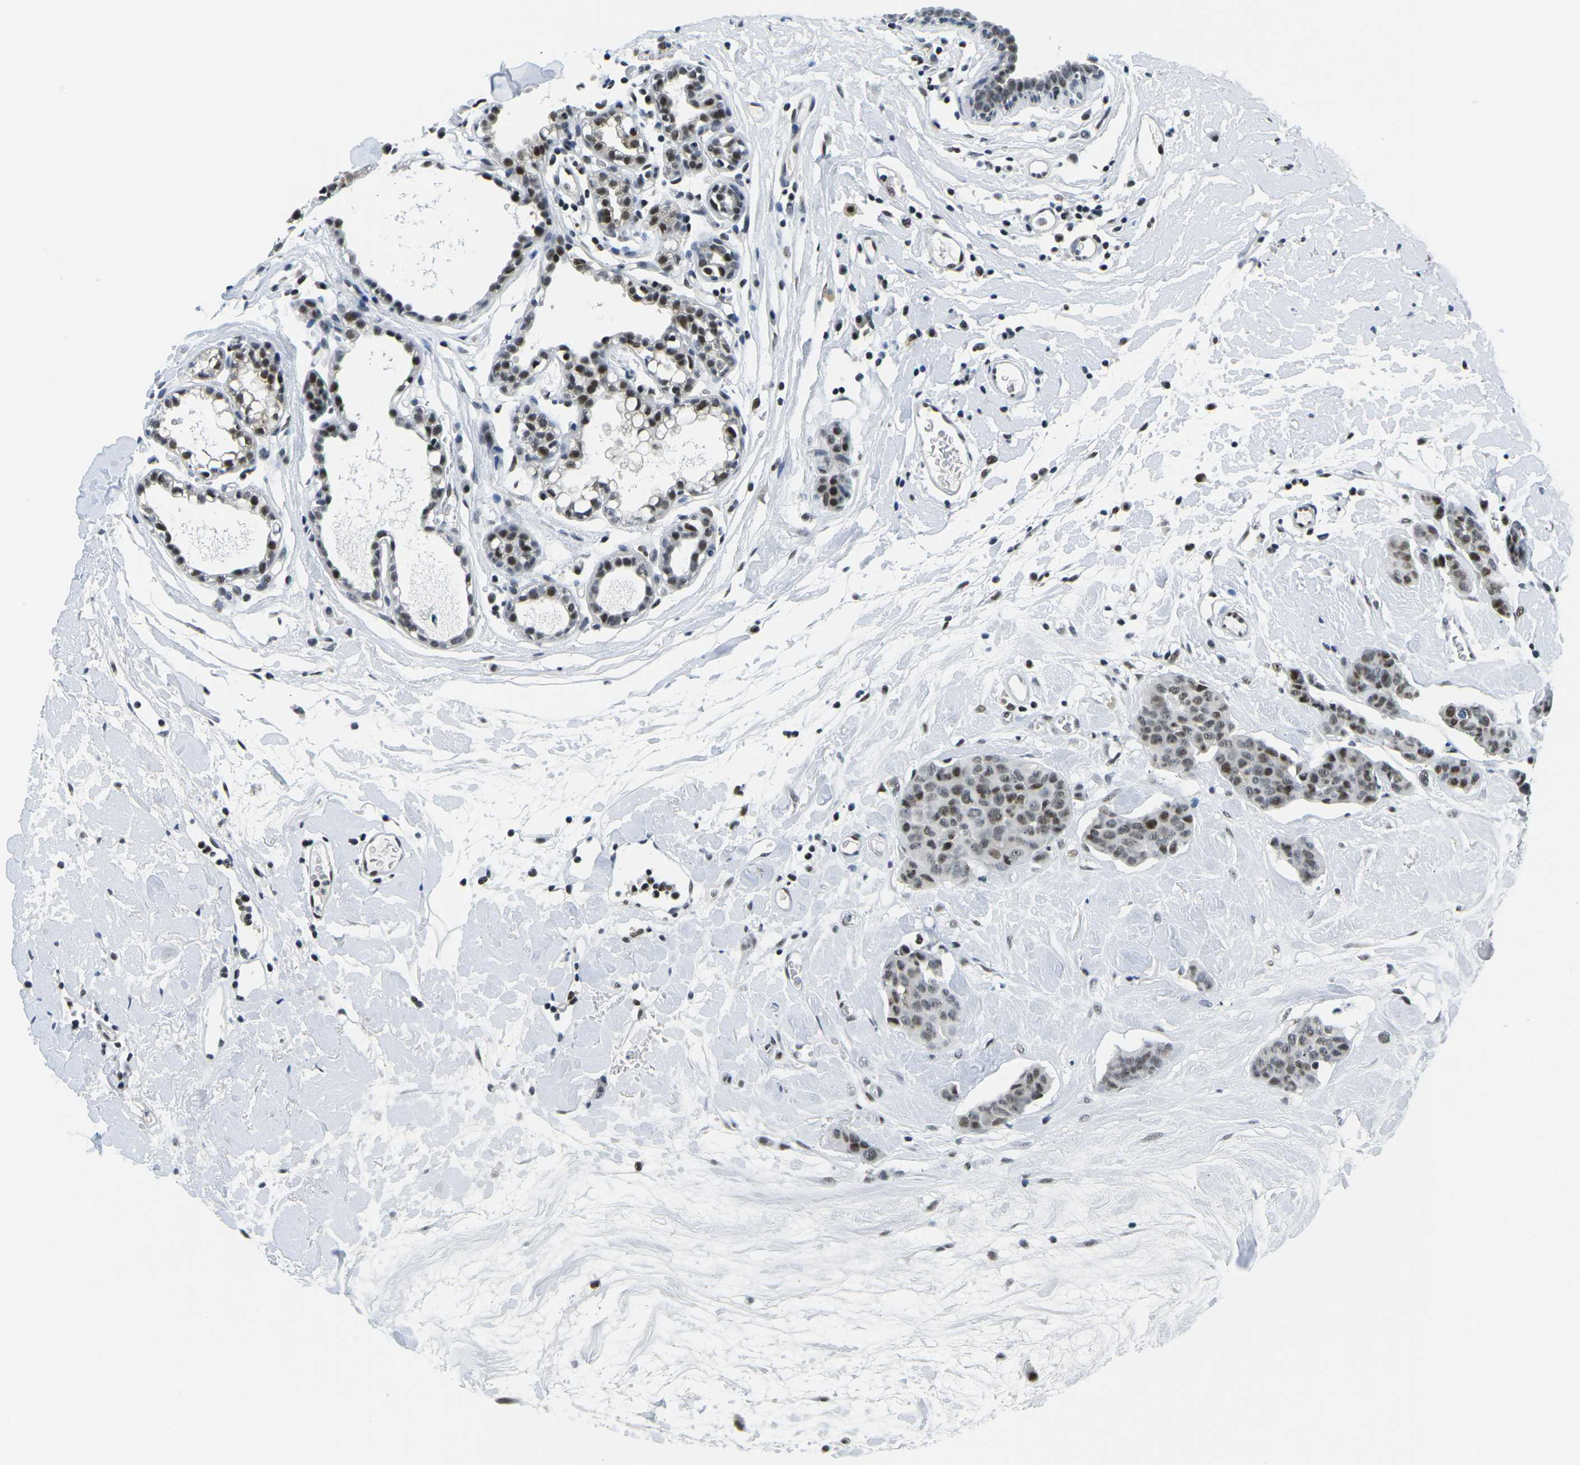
{"staining": {"intensity": "moderate", "quantity": "25%-75%", "location": "nuclear"}, "tissue": "breast cancer", "cell_type": "Tumor cells", "image_type": "cancer", "snomed": [{"axis": "morphology", "description": "Normal tissue, NOS"}, {"axis": "morphology", "description": "Duct carcinoma"}, {"axis": "topography", "description": "Breast"}], "caption": "A micrograph of breast cancer stained for a protein displays moderate nuclear brown staining in tumor cells.", "gene": "PRPF8", "patient": {"sex": "female", "age": 40}}